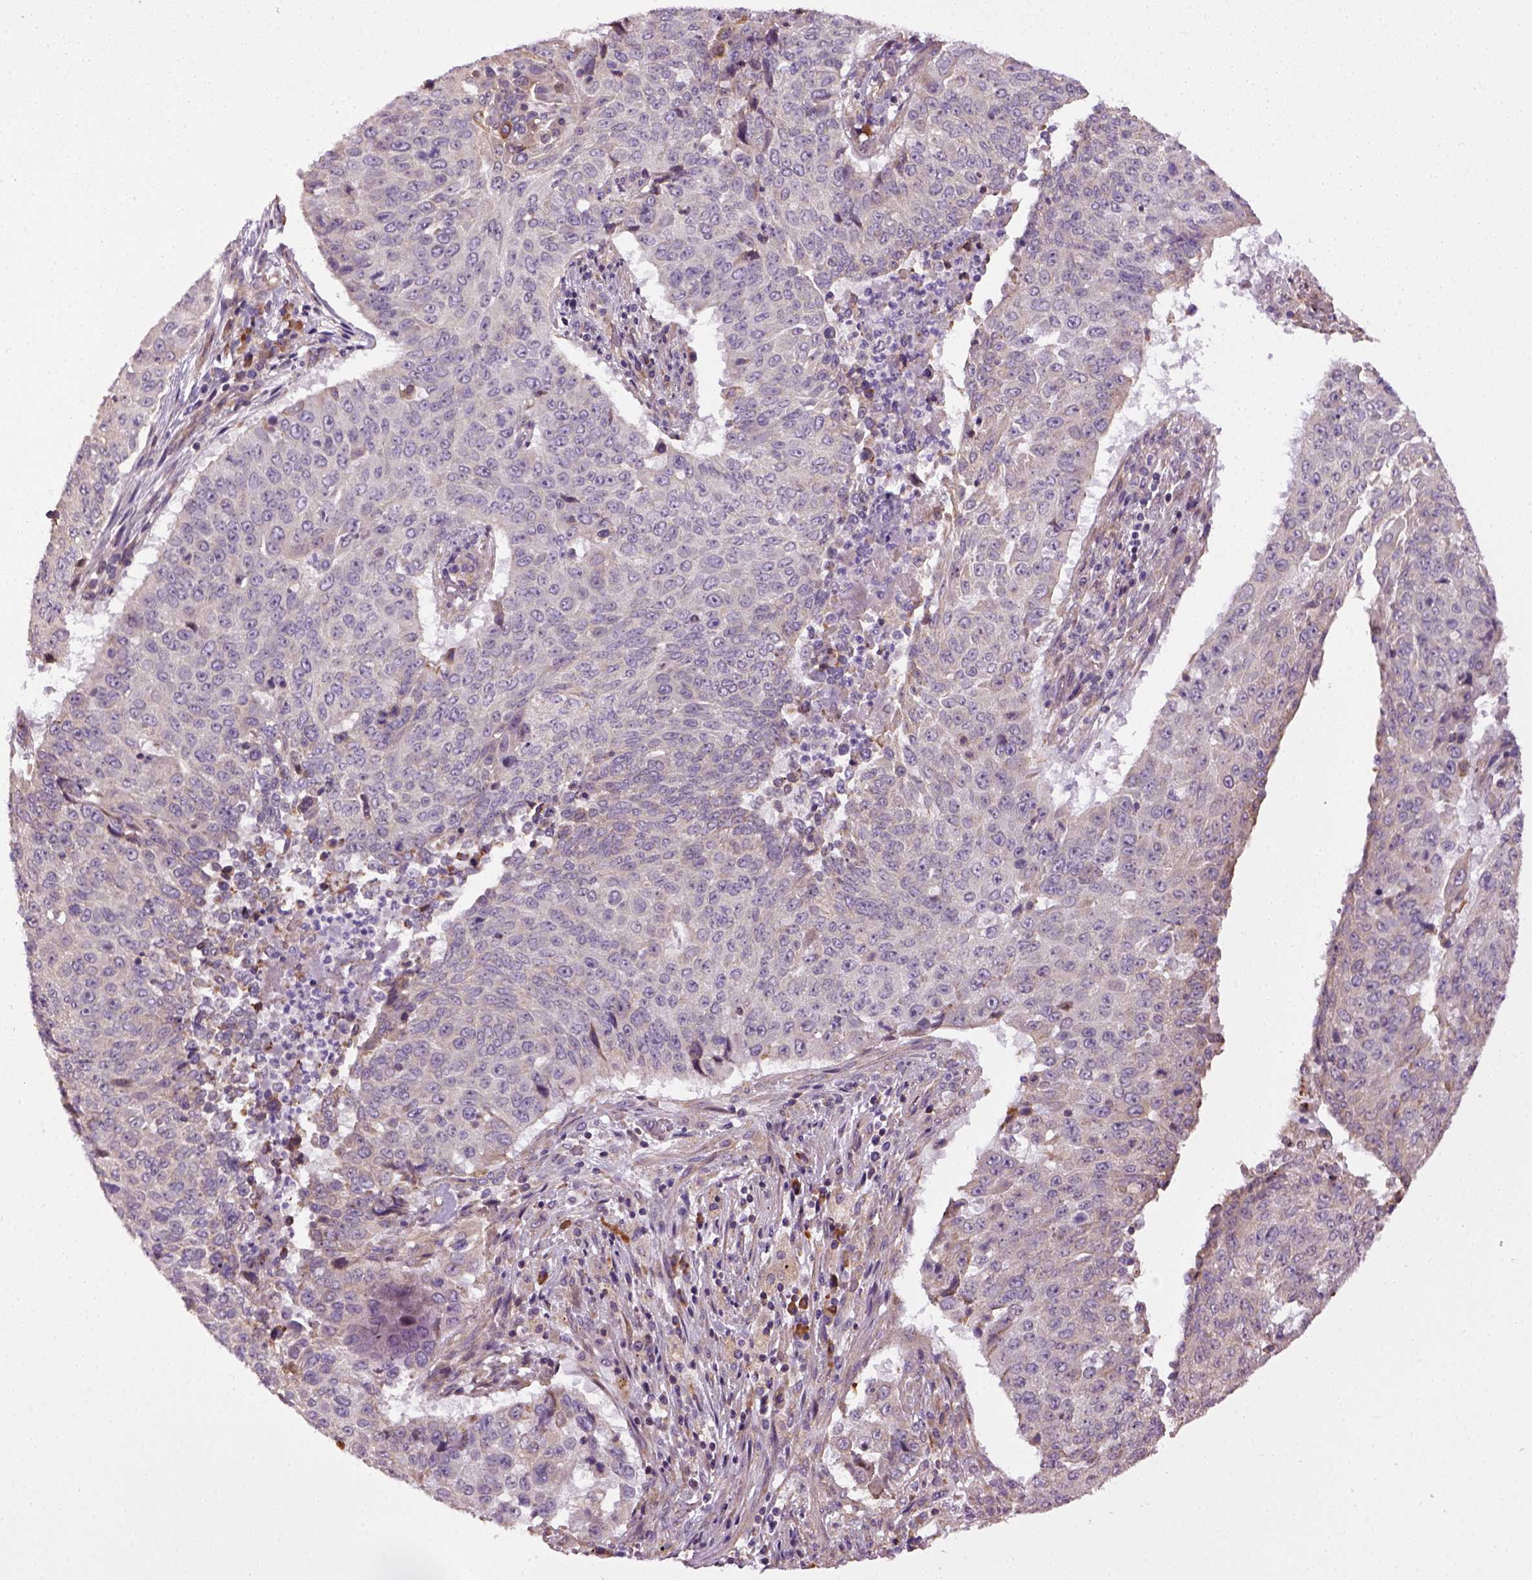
{"staining": {"intensity": "negative", "quantity": "none", "location": "none"}, "tissue": "lung cancer", "cell_type": "Tumor cells", "image_type": "cancer", "snomed": [{"axis": "morphology", "description": "Normal tissue, NOS"}, {"axis": "morphology", "description": "Squamous cell carcinoma, NOS"}, {"axis": "topography", "description": "Bronchus"}, {"axis": "topography", "description": "Lung"}], "caption": "A histopathology image of lung cancer (squamous cell carcinoma) stained for a protein displays no brown staining in tumor cells.", "gene": "TPRG1", "patient": {"sex": "male", "age": 64}}